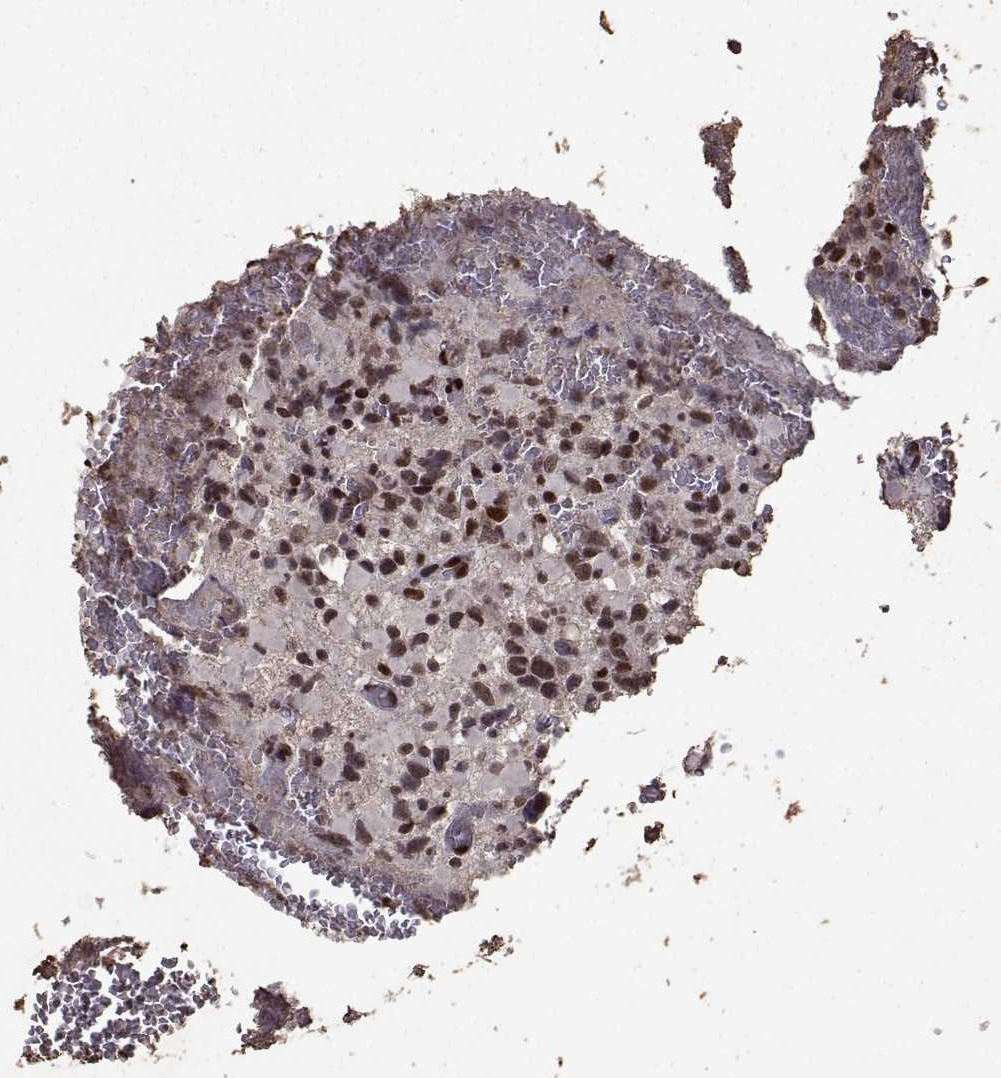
{"staining": {"intensity": "strong", "quantity": ">75%", "location": "nuclear"}, "tissue": "glioma", "cell_type": "Tumor cells", "image_type": "cancer", "snomed": [{"axis": "morphology", "description": "Glioma, malignant, High grade"}, {"axis": "topography", "description": "Brain"}], "caption": "This image reveals immunohistochemistry staining of human malignant high-grade glioma, with high strong nuclear staining in approximately >75% of tumor cells.", "gene": "TOE1", "patient": {"sex": "female", "age": 40}}